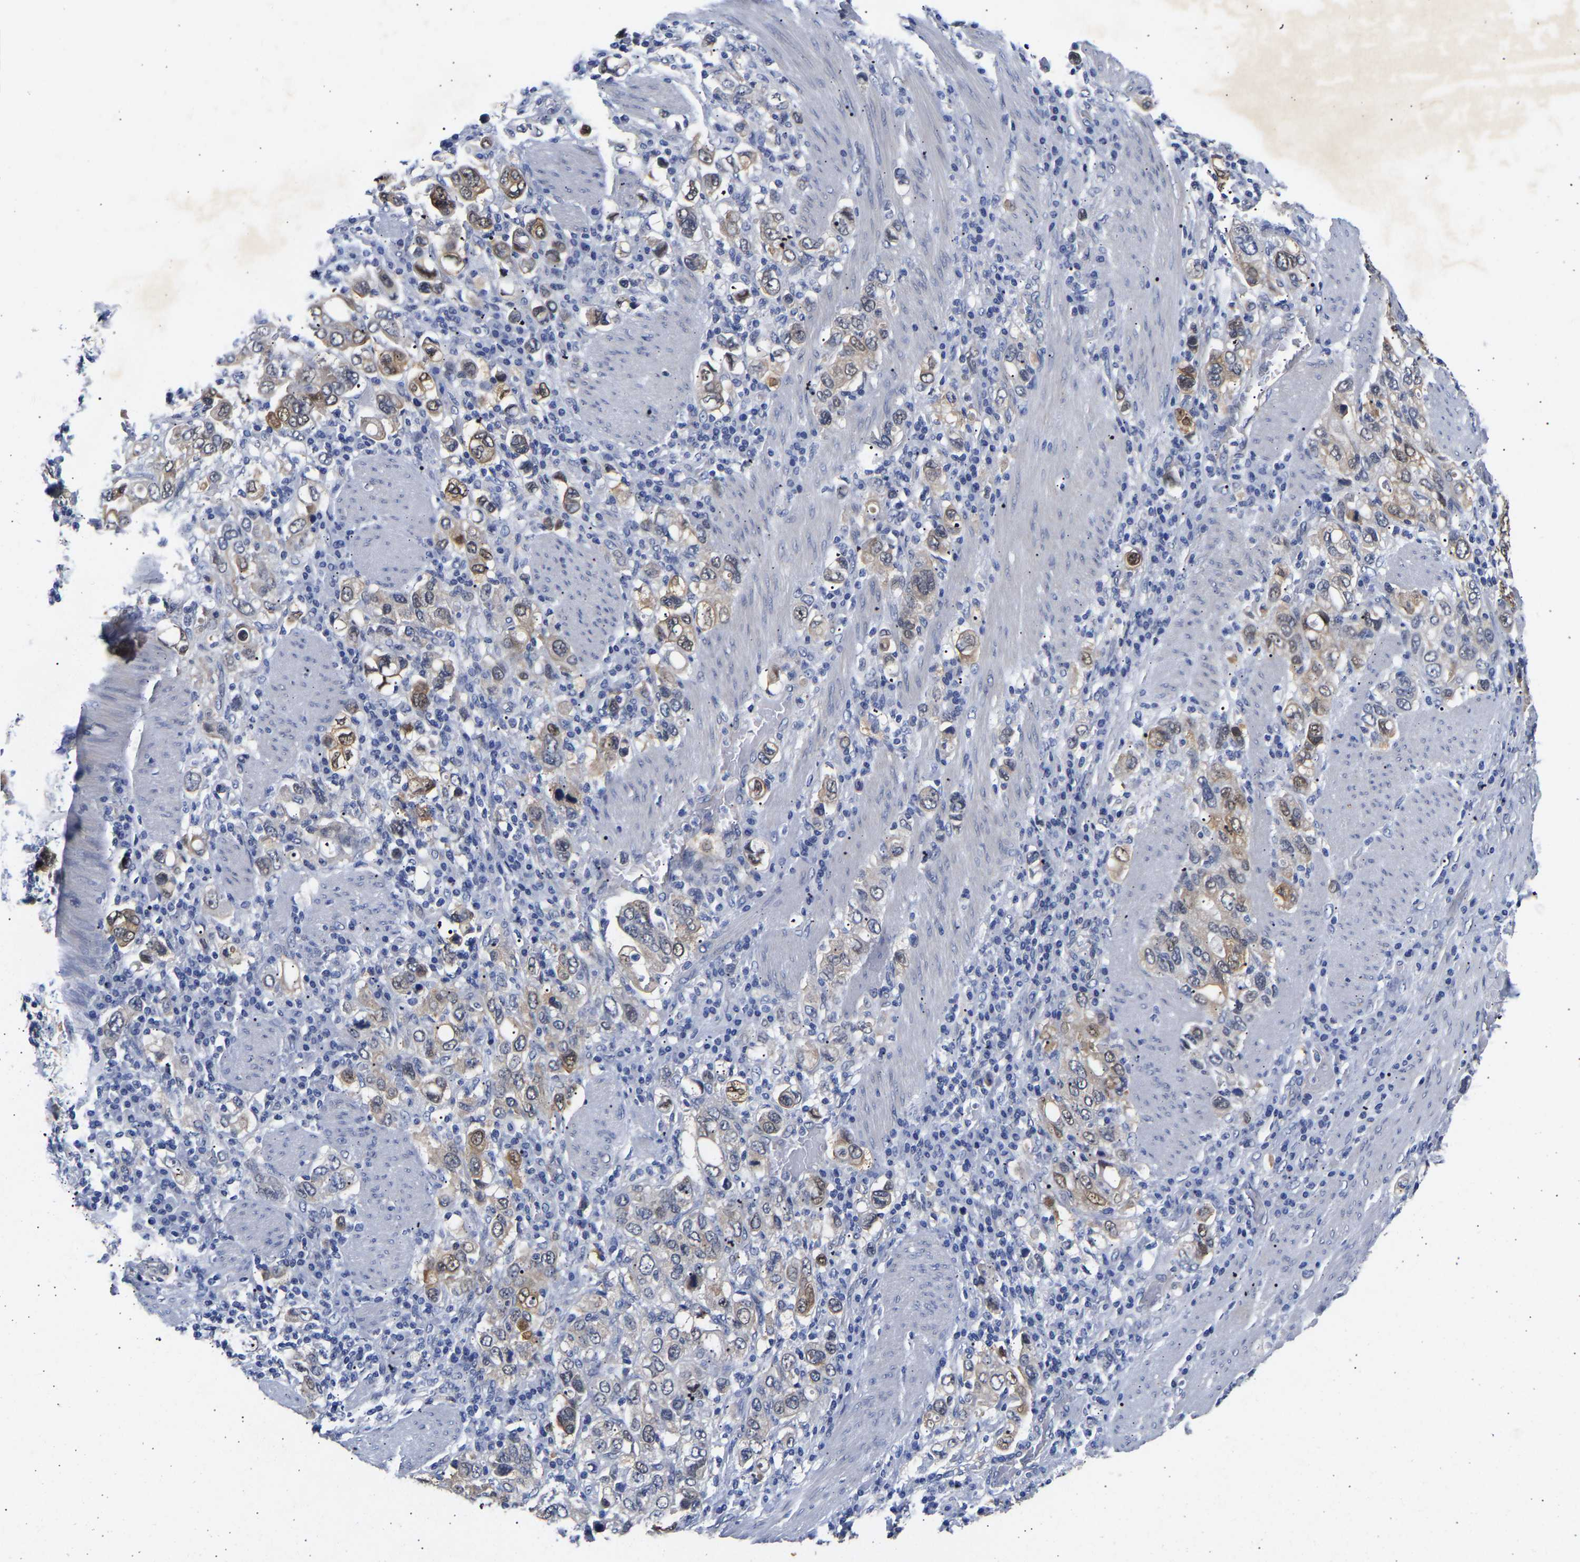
{"staining": {"intensity": "weak", "quantity": "25%-75%", "location": "cytoplasmic/membranous,nuclear"}, "tissue": "stomach cancer", "cell_type": "Tumor cells", "image_type": "cancer", "snomed": [{"axis": "morphology", "description": "Adenocarcinoma, NOS"}, {"axis": "topography", "description": "Stomach, upper"}], "caption": "Adenocarcinoma (stomach) stained with IHC shows weak cytoplasmic/membranous and nuclear expression in about 25%-75% of tumor cells. (DAB IHC, brown staining for protein, blue staining for nuclei).", "gene": "CCDC6", "patient": {"sex": "male", "age": 62}}